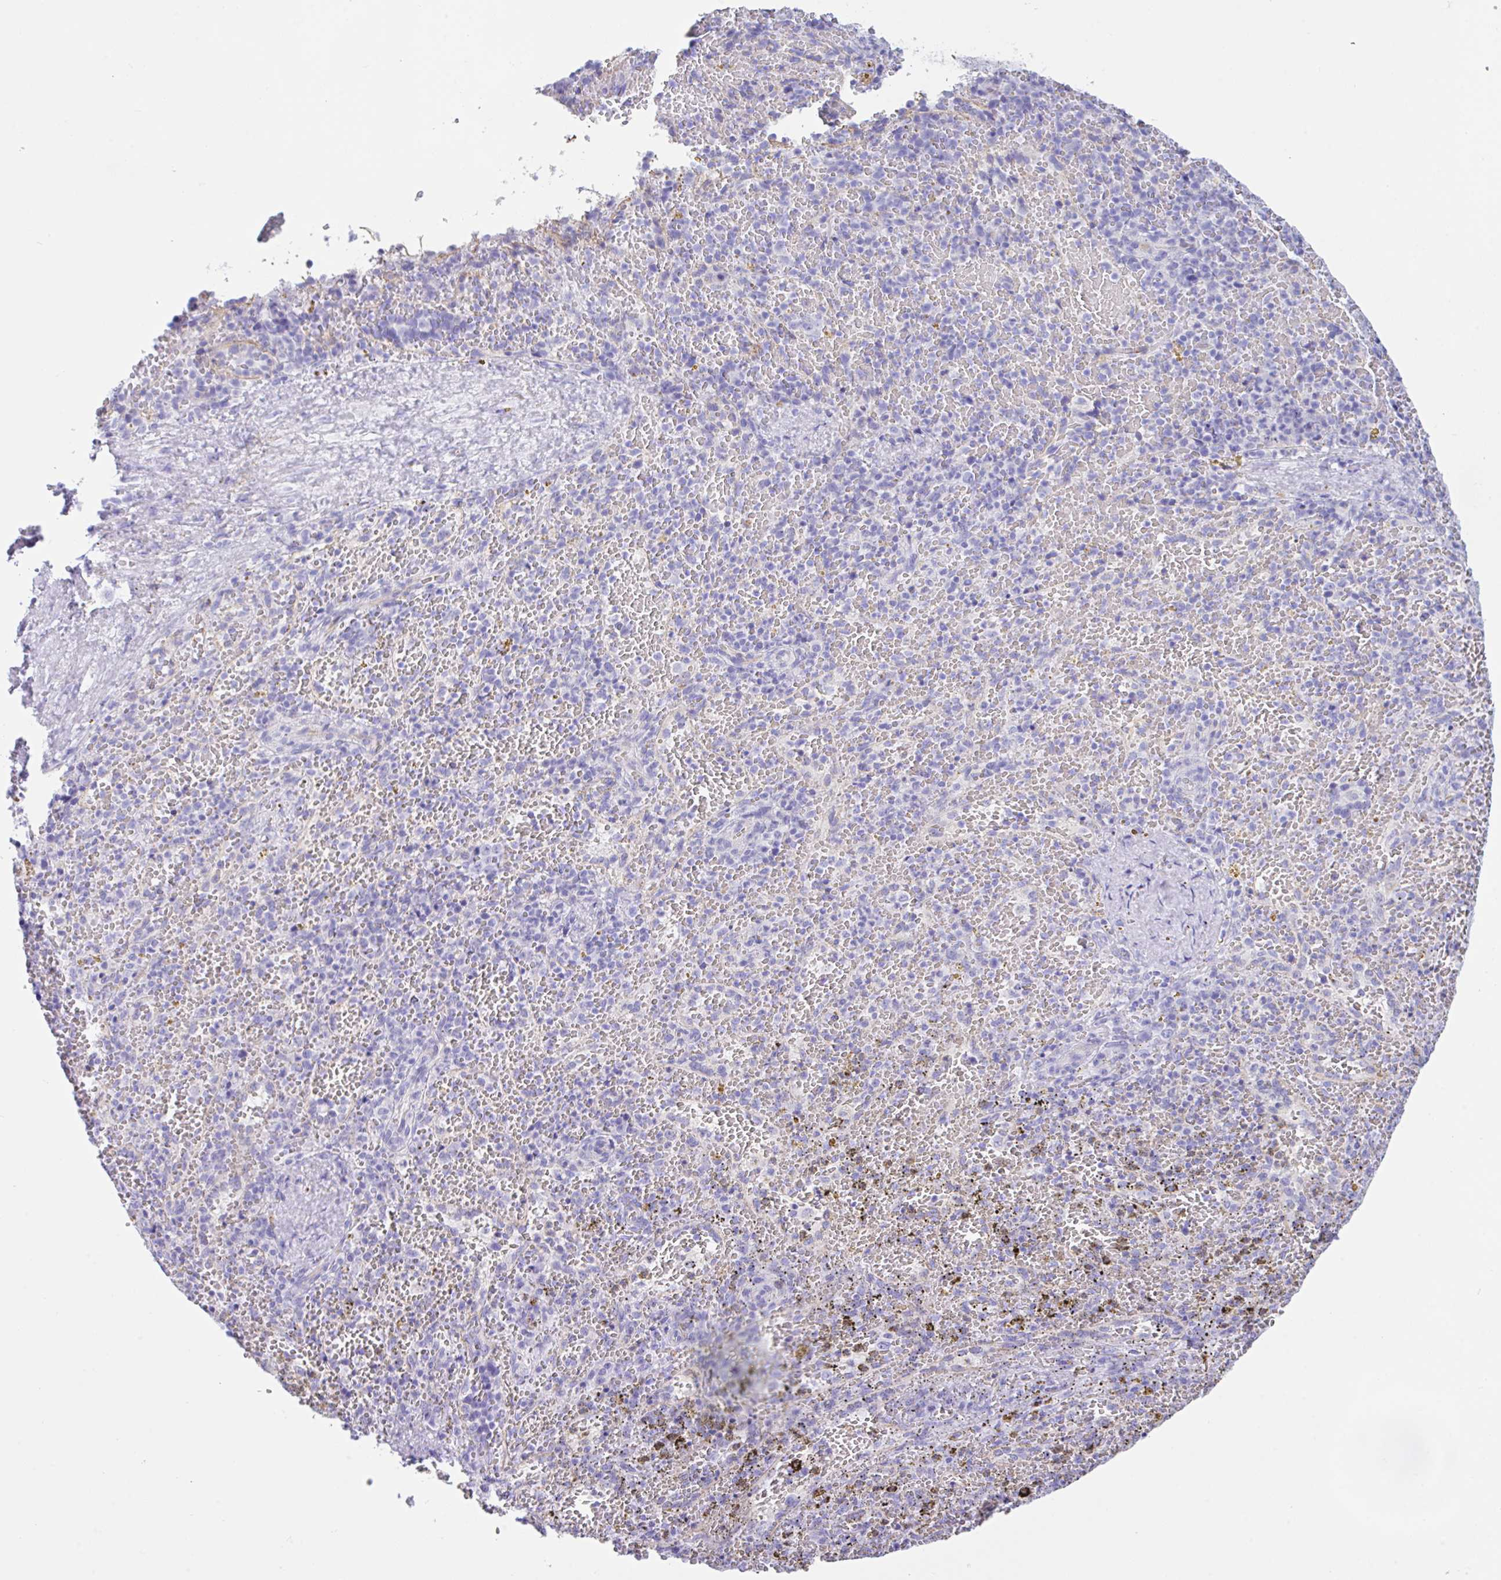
{"staining": {"intensity": "negative", "quantity": "none", "location": "none"}, "tissue": "spleen", "cell_type": "Cells in red pulp", "image_type": "normal", "snomed": [{"axis": "morphology", "description": "Normal tissue, NOS"}, {"axis": "topography", "description": "Spleen"}], "caption": "IHC micrograph of unremarkable spleen stained for a protein (brown), which exhibits no positivity in cells in red pulp.", "gene": "NDUFAF8", "patient": {"sex": "female", "age": 50}}